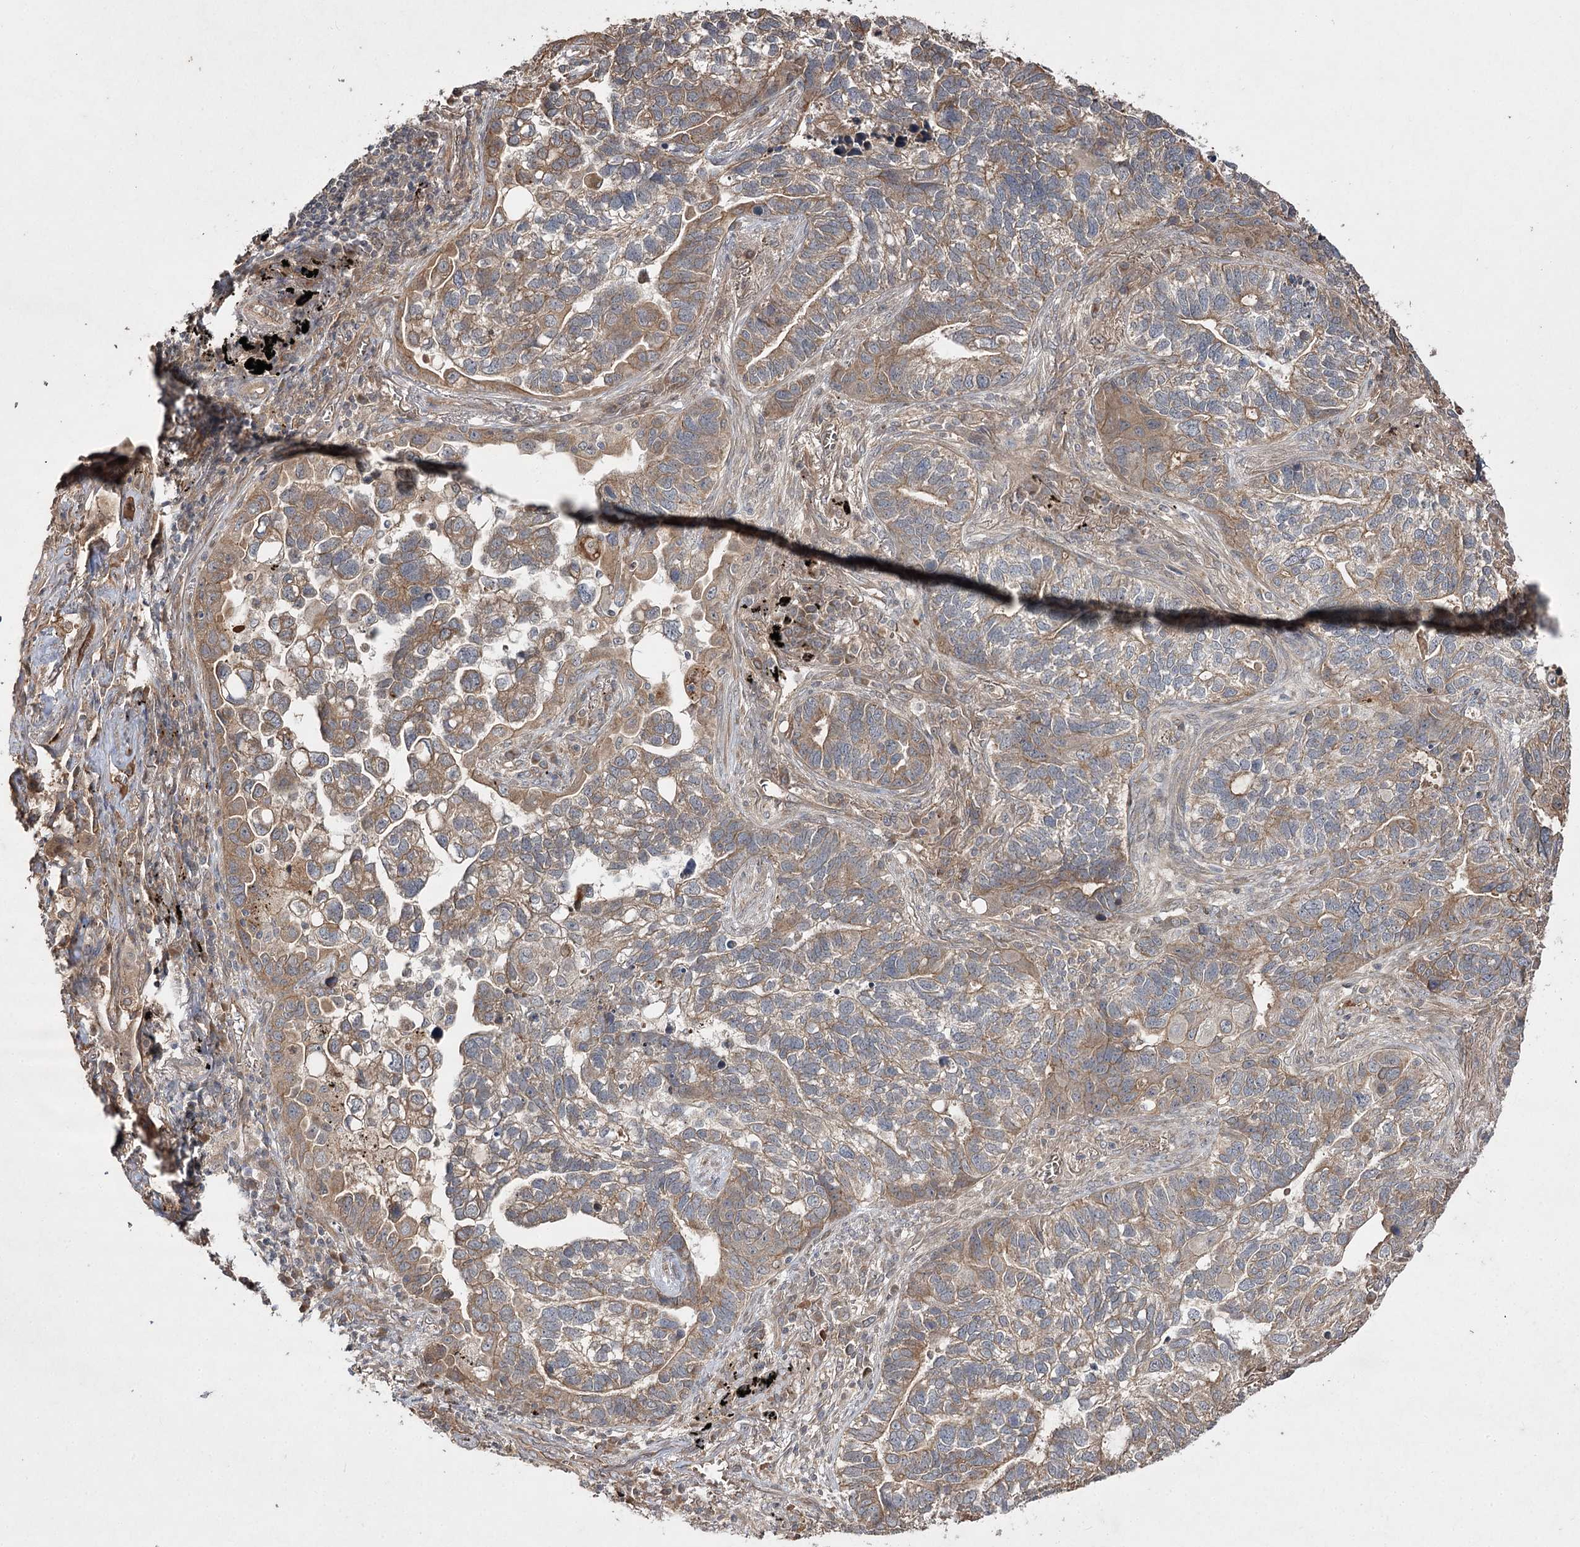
{"staining": {"intensity": "moderate", "quantity": "25%-75%", "location": "cytoplasmic/membranous"}, "tissue": "lung cancer", "cell_type": "Tumor cells", "image_type": "cancer", "snomed": [{"axis": "morphology", "description": "Adenocarcinoma, NOS"}, {"axis": "topography", "description": "Lung"}], "caption": "Lung cancer was stained to show a protein in brown. There is medium levels of moderate cytoplasmic/membranous positivity in approximately 25%-75% of tumor cells.", "gene": "FANCL", "patient": {"sex": "male", "age": 67}}